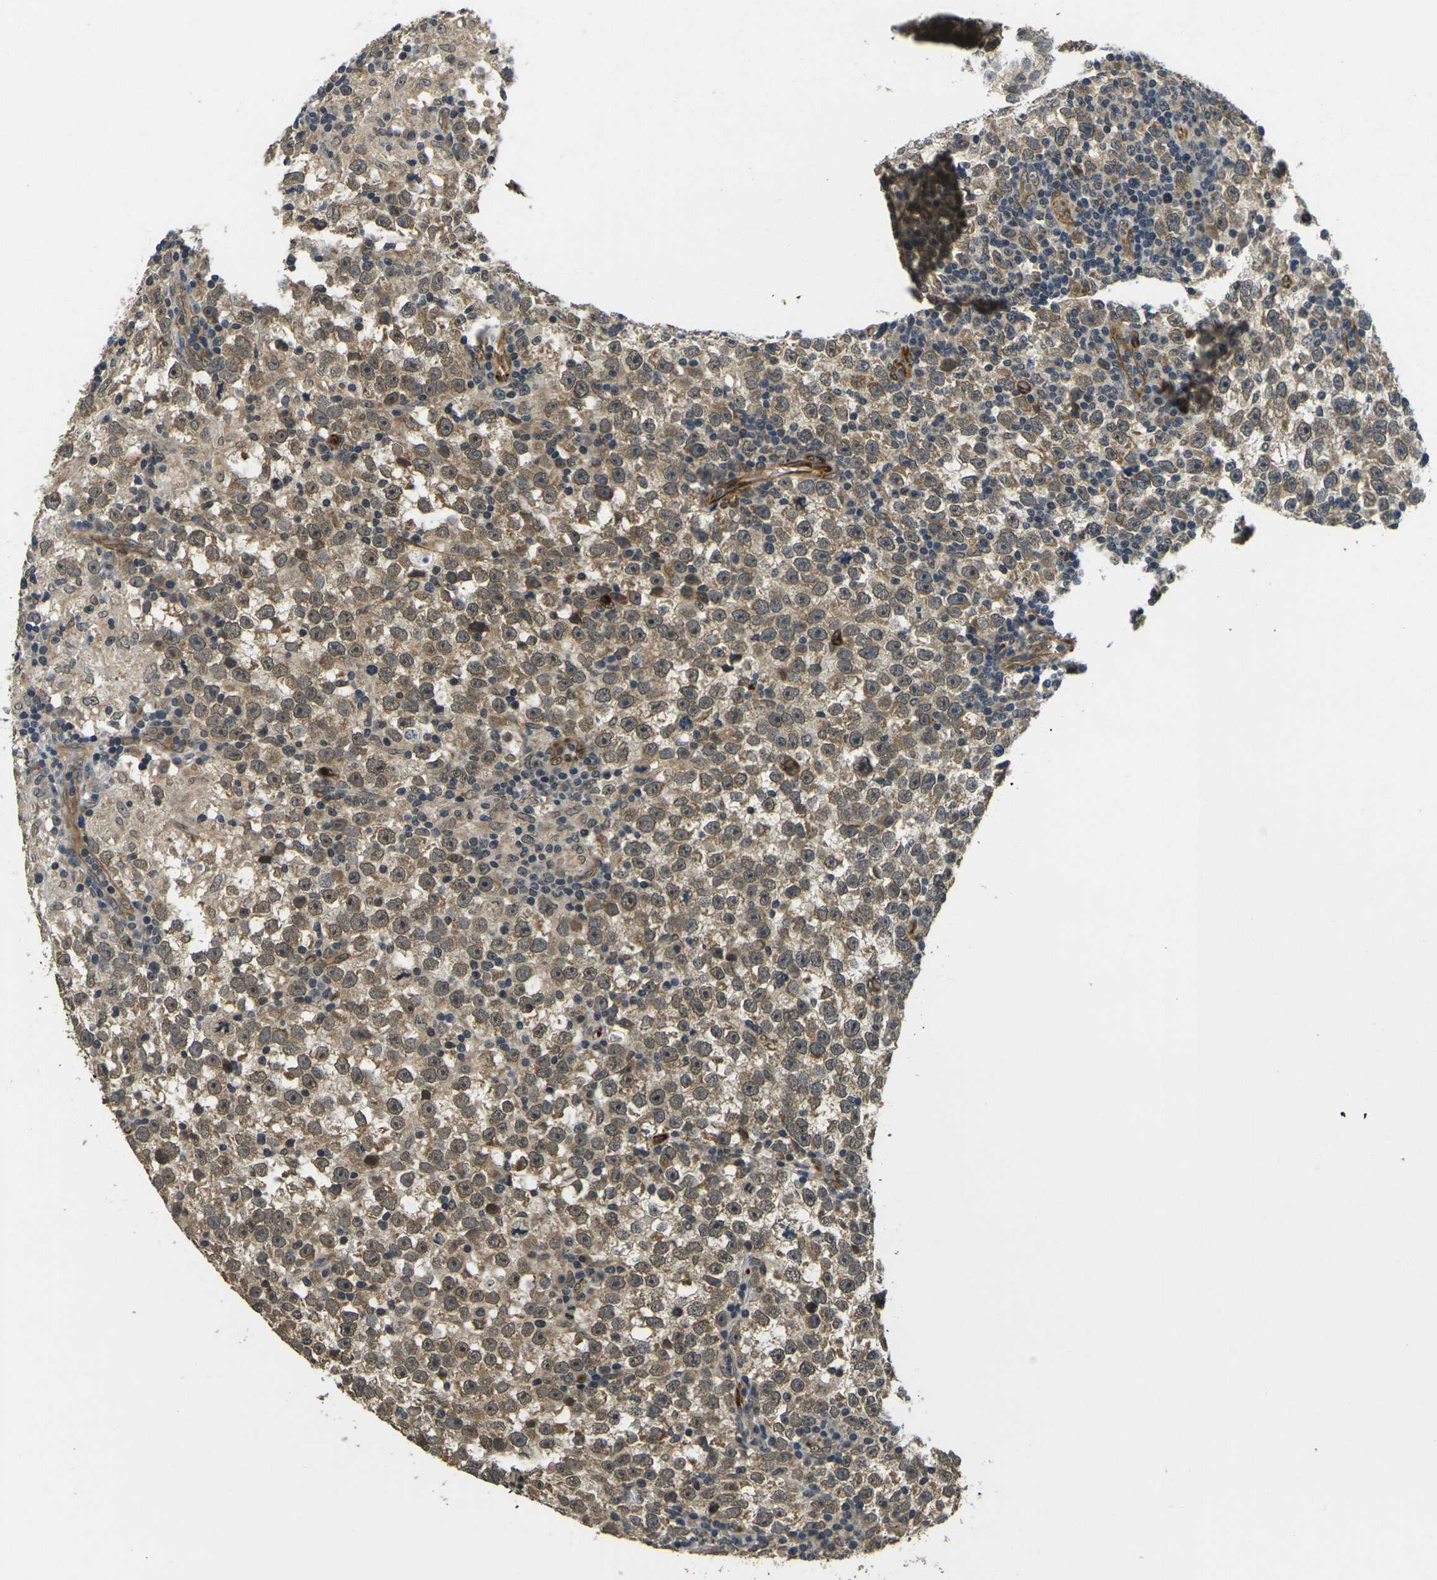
{"staining": {"intensity": "moderate", "quantity": ">75%", "location": "cytoplasmic/membranous"}, "tissue": "testis cancer", "cell_type": "Tumor cells", "image_type": "cancer", "snomed": [{"axis": "morphology", "description": "Seminoma, NOS"}, {"axis": "topography", "description": "Testis"}], "caption": "Testis cancer (seminoma) stained for a protein (brown) exhibits moderate cytoplasmic/membranous positive positivity in about >75% of tumor cells.", "gene": "FUT11", "patient": {"sex": "male", "age": 43}}